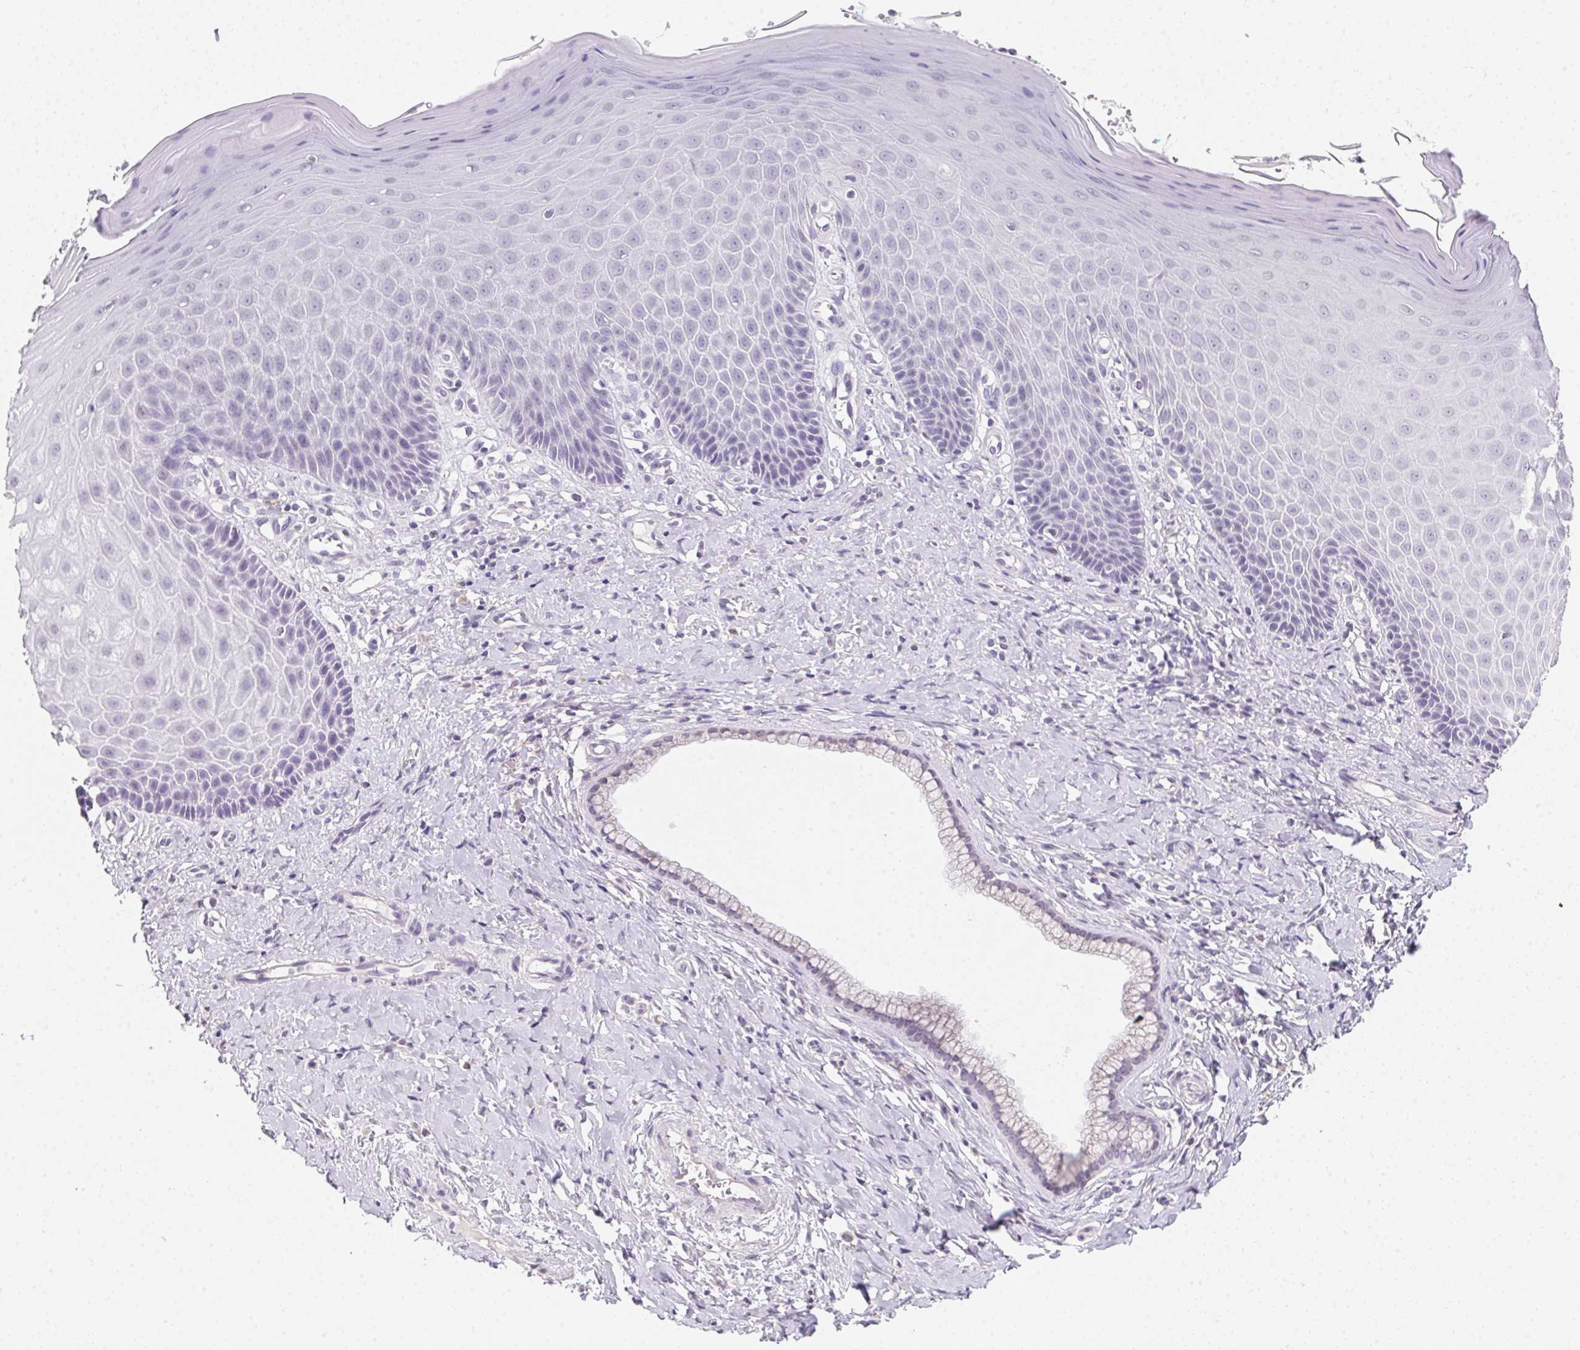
{"staining": {"intensity": "negative", "quantity": "none", "location": "none"}, "tissue": "vagina", "cell_type": "Squamous epithelial cells", "image_type": "normal", "snomed": [{"axis": "morphology", "description": "Normal tissue, NOS"}, {"axis": "topography", "description": "Vagina"}], "caption": "Immunohistochemical staining of benign human vagina displays no significant staining in squamous epithelial cells.", "gene": "SLC6A18", "patient": {"sex": "female", "age": 83}}